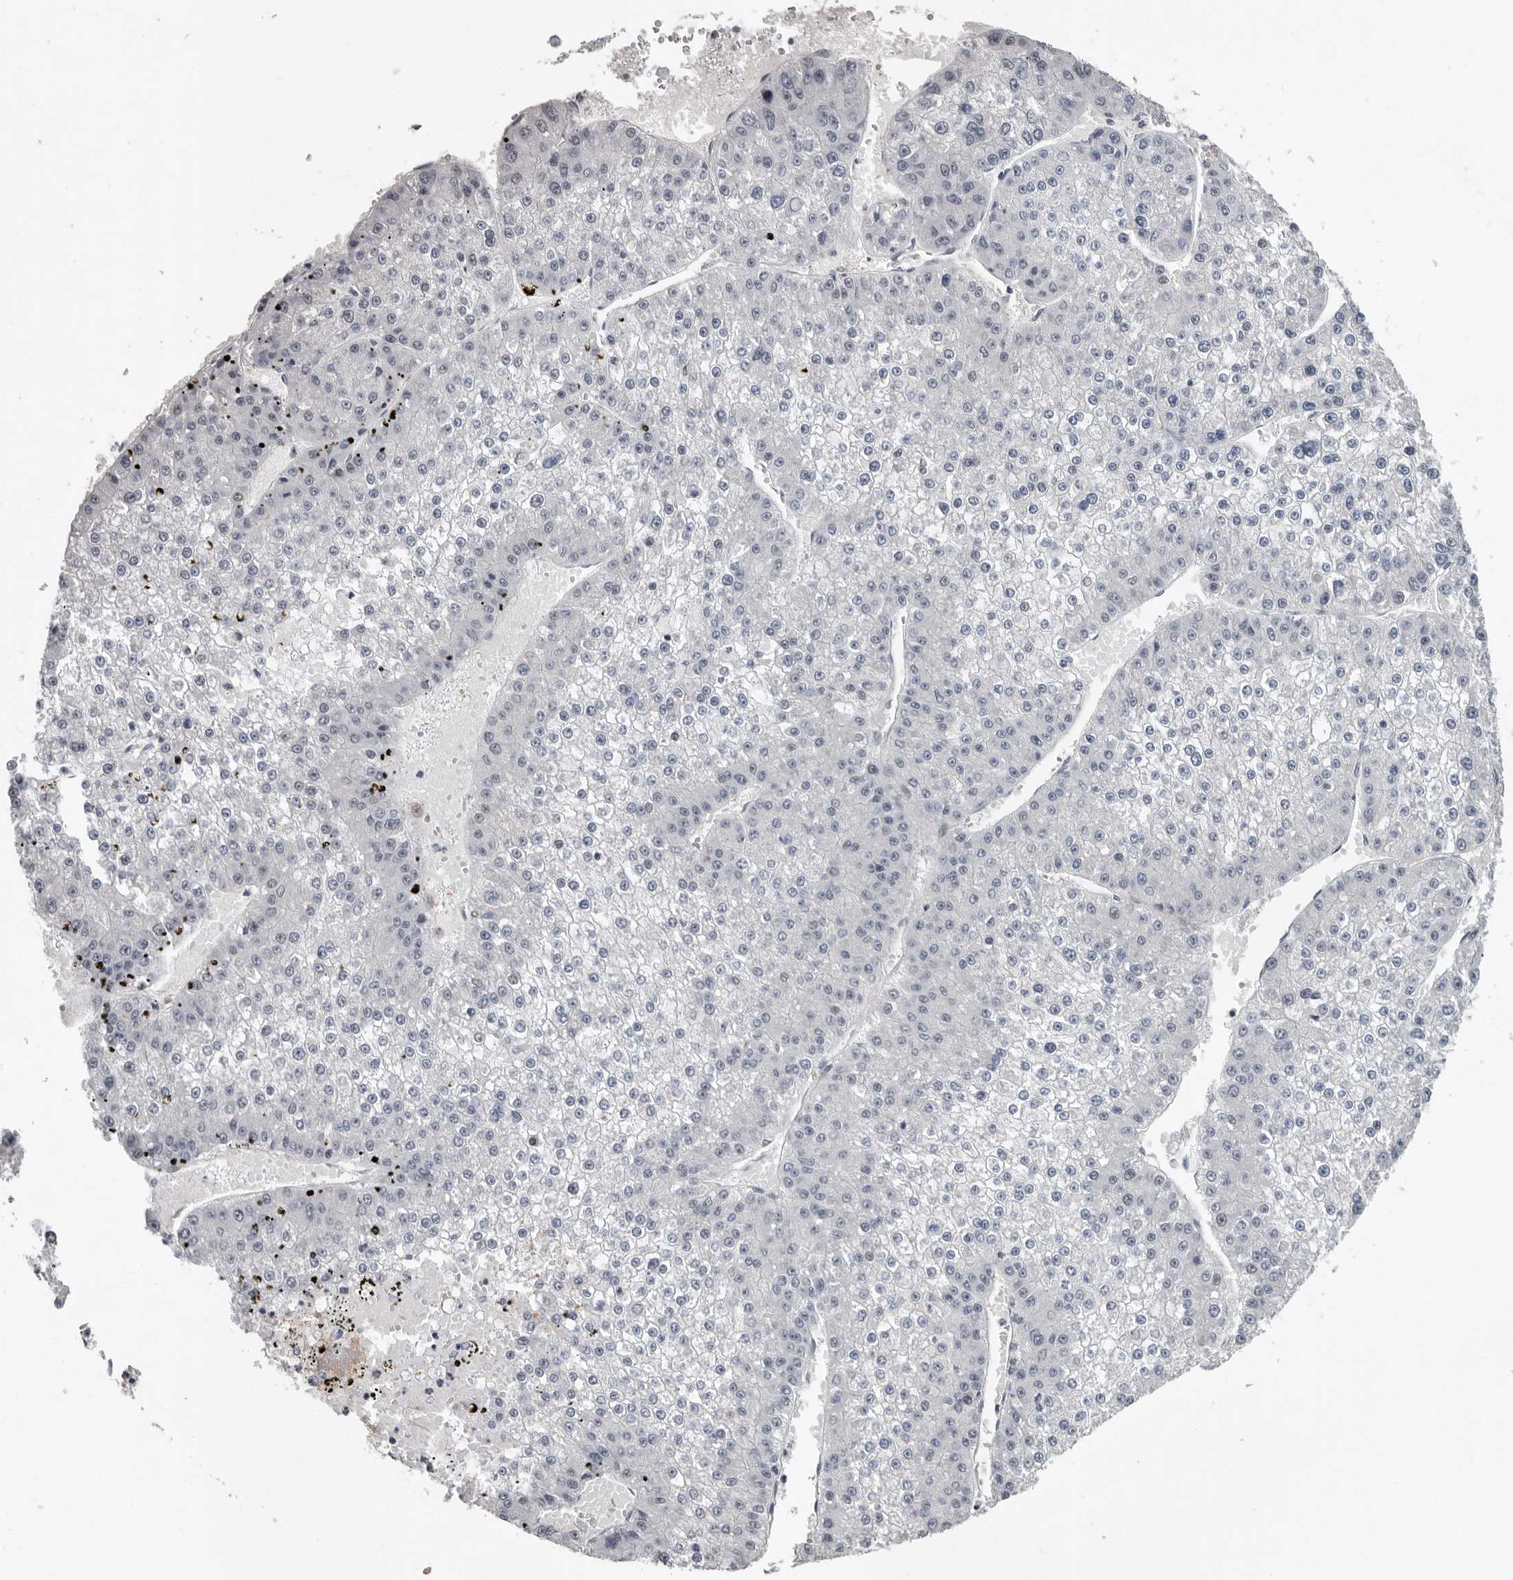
{"staining": {"intensity": "negative", "quantity": "none", "location": "none"}, "tissue": "liver cancer", "cell_type": "Tumor cells", "image_type": "cancer", "snomed": [{"axis": "morphology", "description": "Carcinoma, Hepatocellular, NOS"}, {"axis": "topography", "description": "Liver"}], "caption": "This is a micrograph of immunohistochemistry (IHC) staining of liver cancer, which shows no expression in tumor cells.", "gene": "RALGPS2", "patient": {"sex": "female", "age": 73}}